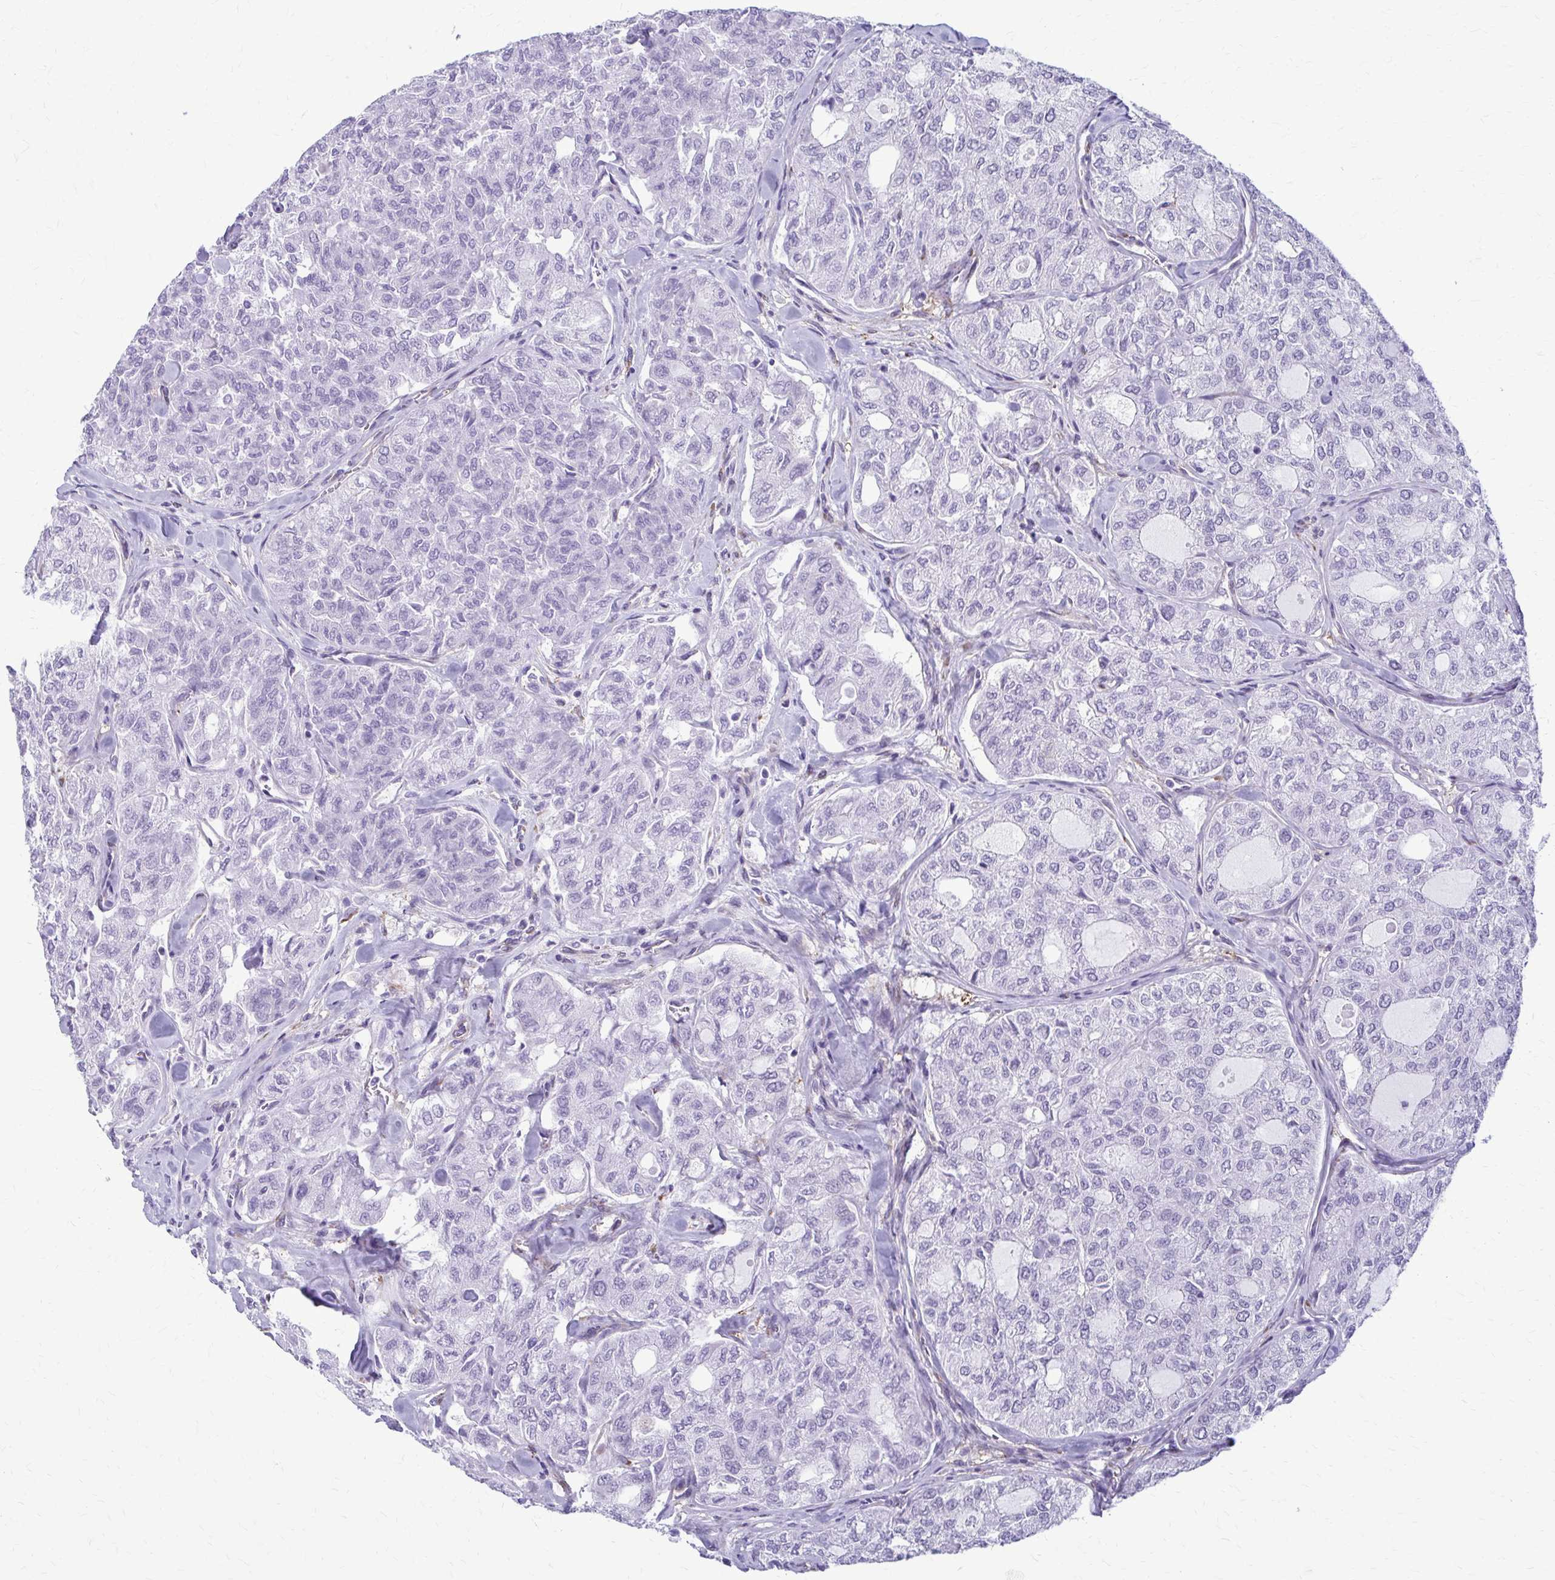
{"staining": {"intensity": "negative", "quantity": "none", "location": "none"}, "tissue": "thyroid cancer", "cell_type": "Tumor cells", "image_type": "cancer", "snomed": [{"axis": "morphology", "description": "Follicular adenoma carcinoma, NOS"}, {"axis": "topography", "description": "Thyroid gland"}], "caption": "The photomicrograph exhibits no significant staining in tumor cells of thyroid cancer (follicular adenoma carcinoma).", "gene": "DEPP1", "patient": {"sex": "male", "age": 75}}